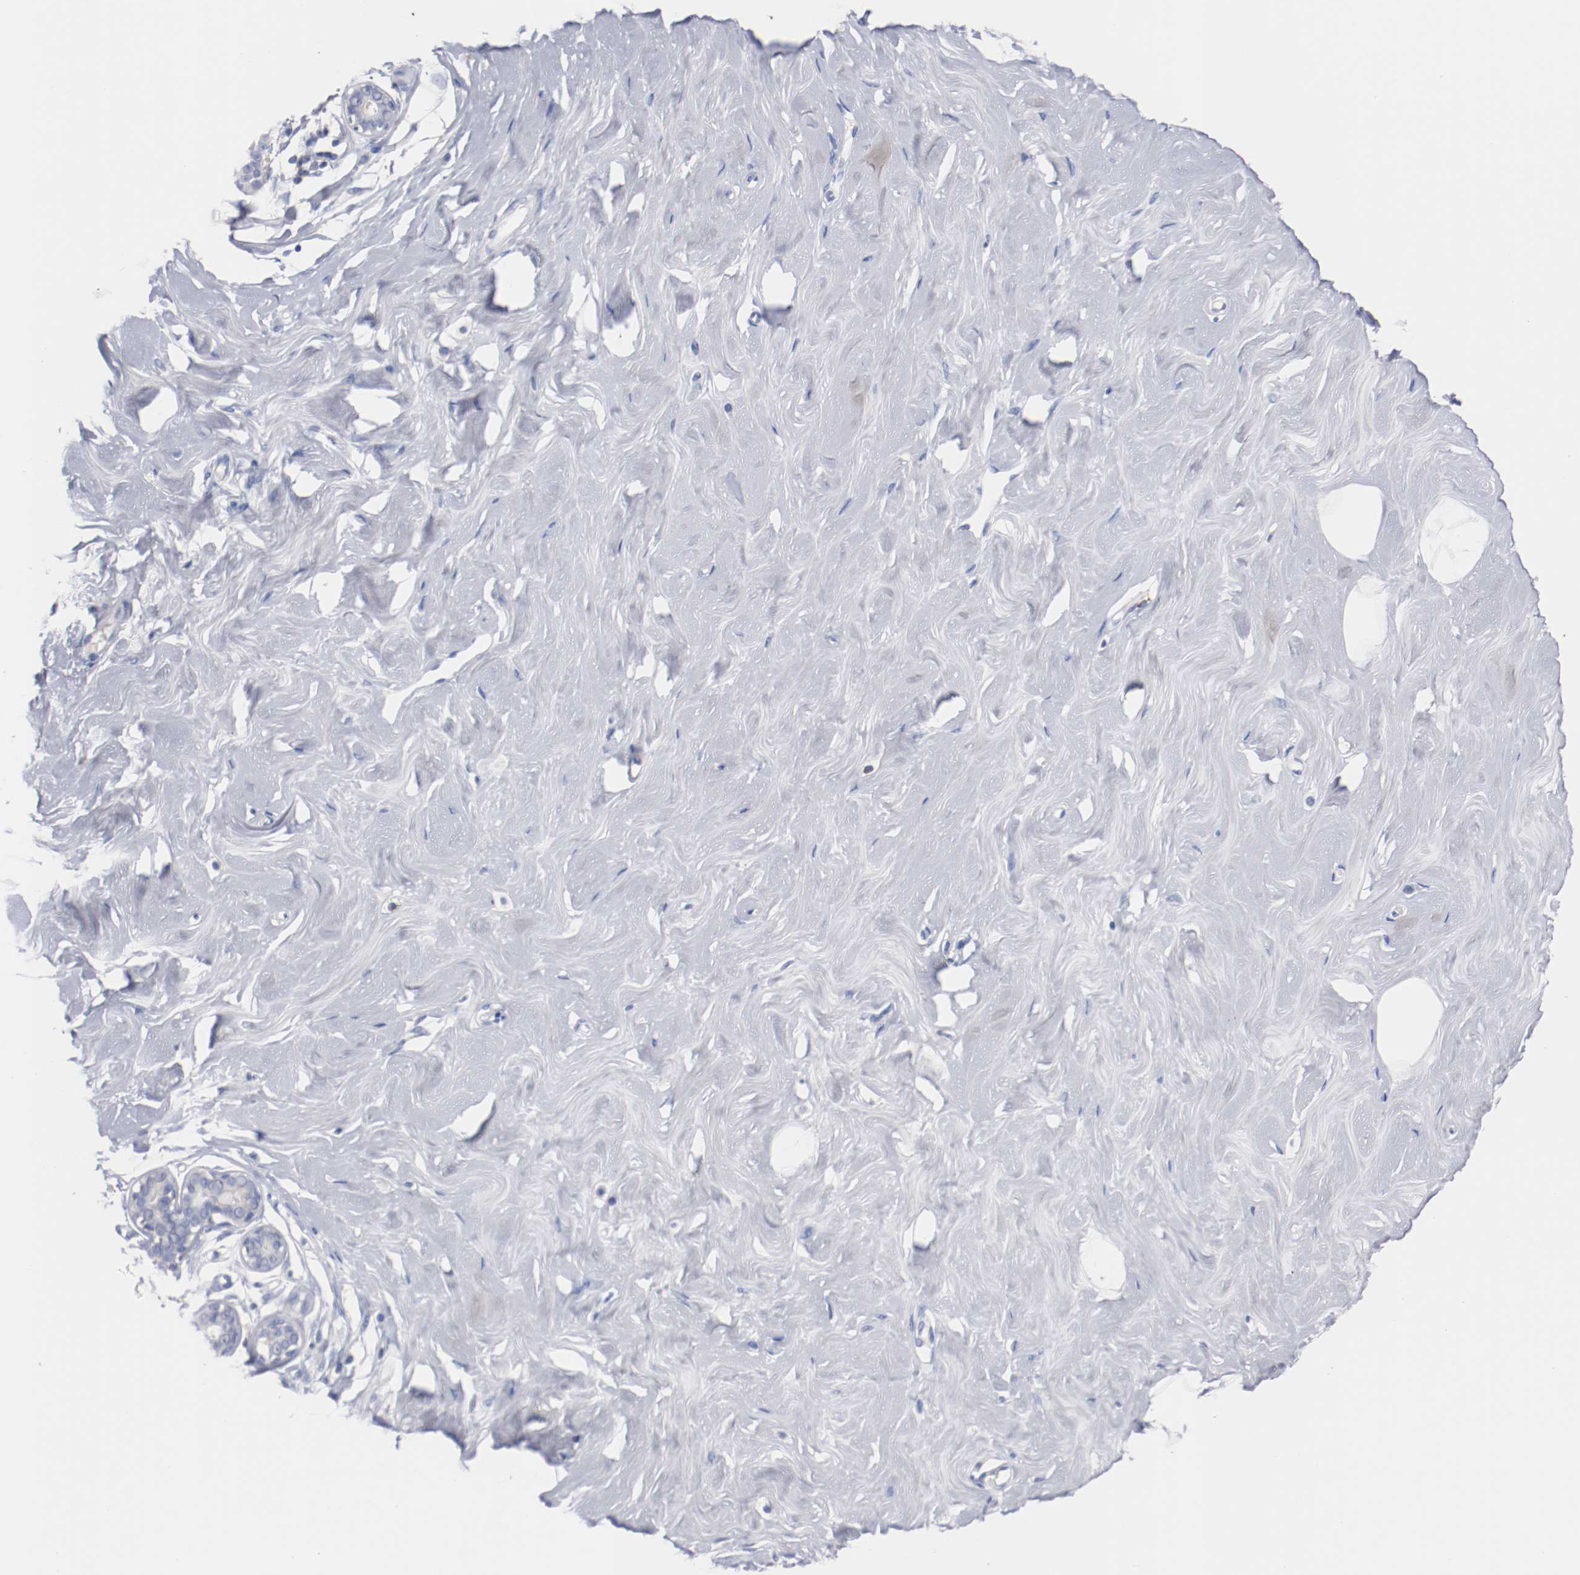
{"staining": {"intensity": "negative", "quantity": "none", "location": "none"}, "tissue": "breast", "cell_type": "Adipocytes", "image_type": "normal", "snomed": [{"axis": "morphology", "description": "Normal tissue, NOS"}, {"axis": "topography", "description": "Breast"}], "caption": "Protein analysis of unremarkable breast exhibits no significant staining in adipocytes.", "gene": "FGFBP1", "patient": {"sex": "female", "age": 23}}